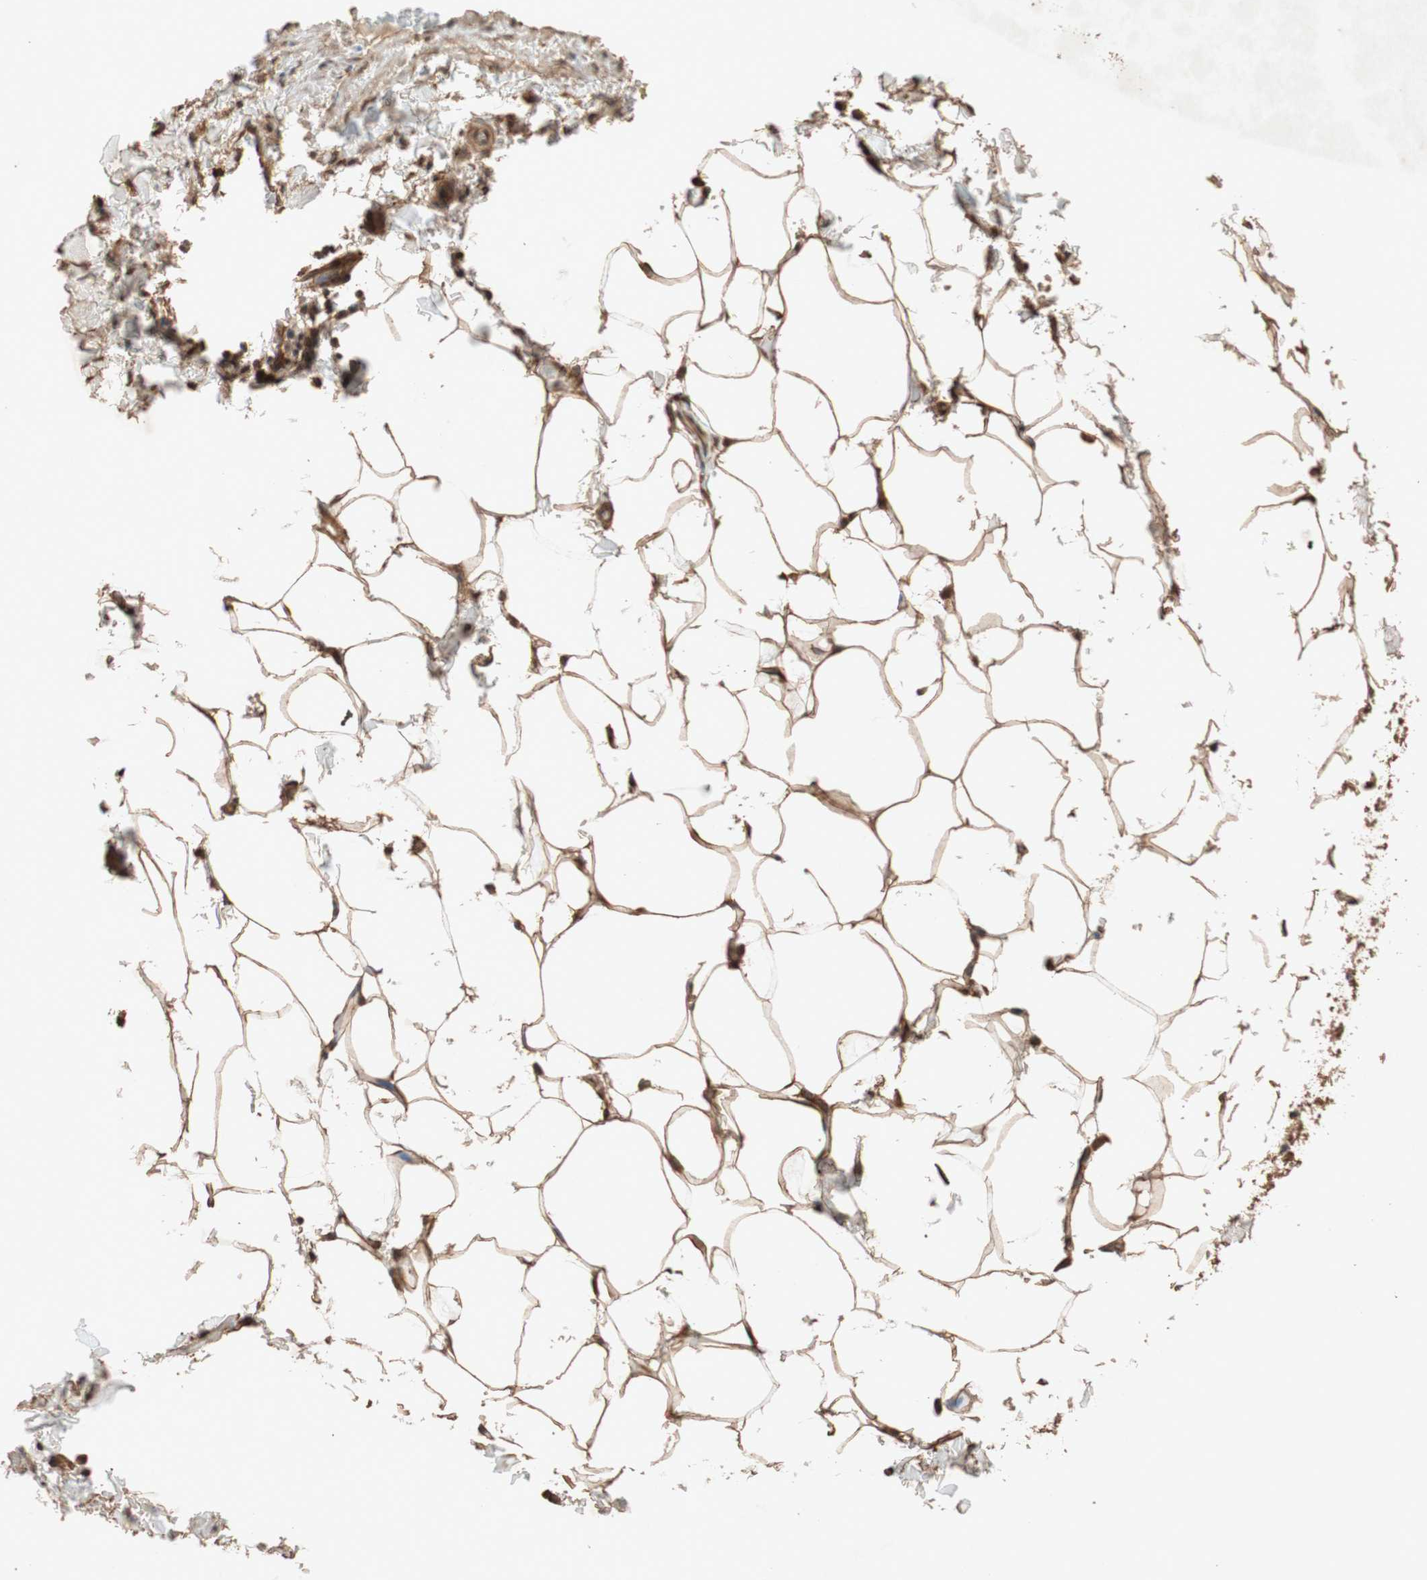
{"staining": {"intensity": "strong", "quantity": ">75%", "location": "cytoplasmic/membranous"}, "tissue": "adipose tissue", "cell_type": "Adipocytes", "image_type": "normal", "snomed": [{"axis": "morphology", "description": "Normal tissue, NOS"}, {"axis": "topography", "description": "Vascular tissue"}], "caption": "Immunohistochemical staining of unremarkable adipose tissue shows high levels of strong cytoplasmic/membranous staining in approximately >75% of adipocytes.", "gene": "TUBB", "patient": {"sex": "male", "age": 41}}